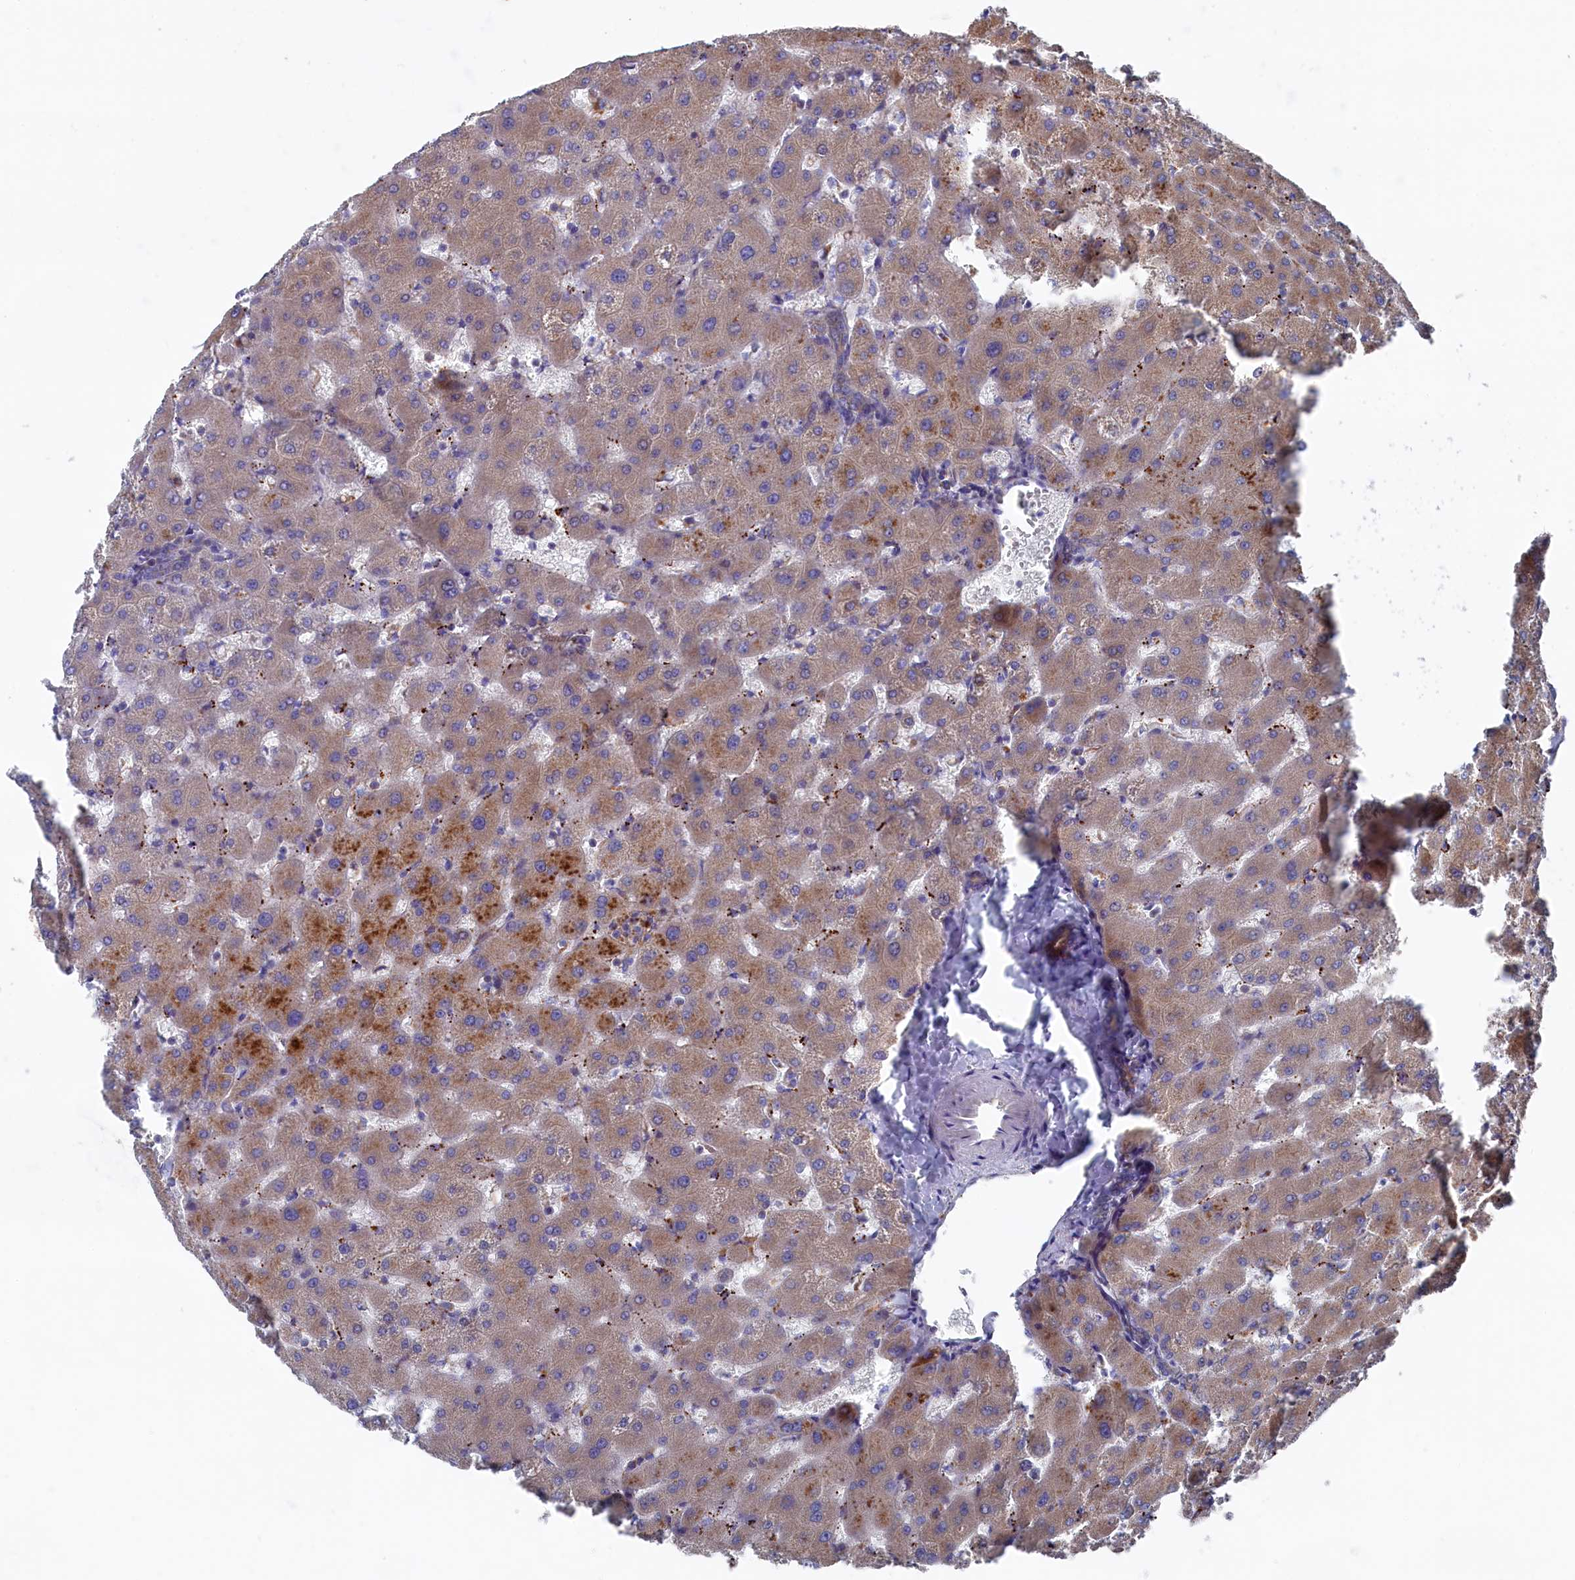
{"staining": {"intensity": "negative", "quantity": "none", "location": "none"}, "tissue": "liver", "cell_type": "Cholangiocytes", "image_type": "normal", "snomed": [{"axis": "morphology", "description": "Normal tissue, NOS"}, {"axis": "topography", "description": "Liver"}], "caption": "Immunohistochemistry (IHC) histopathology image of unremarkable liver stained for a protein (brown), which reveals no staining in cholangiocytes.", "gene": "NUDT7", "patient": {"sex": "female", "age": 63}}